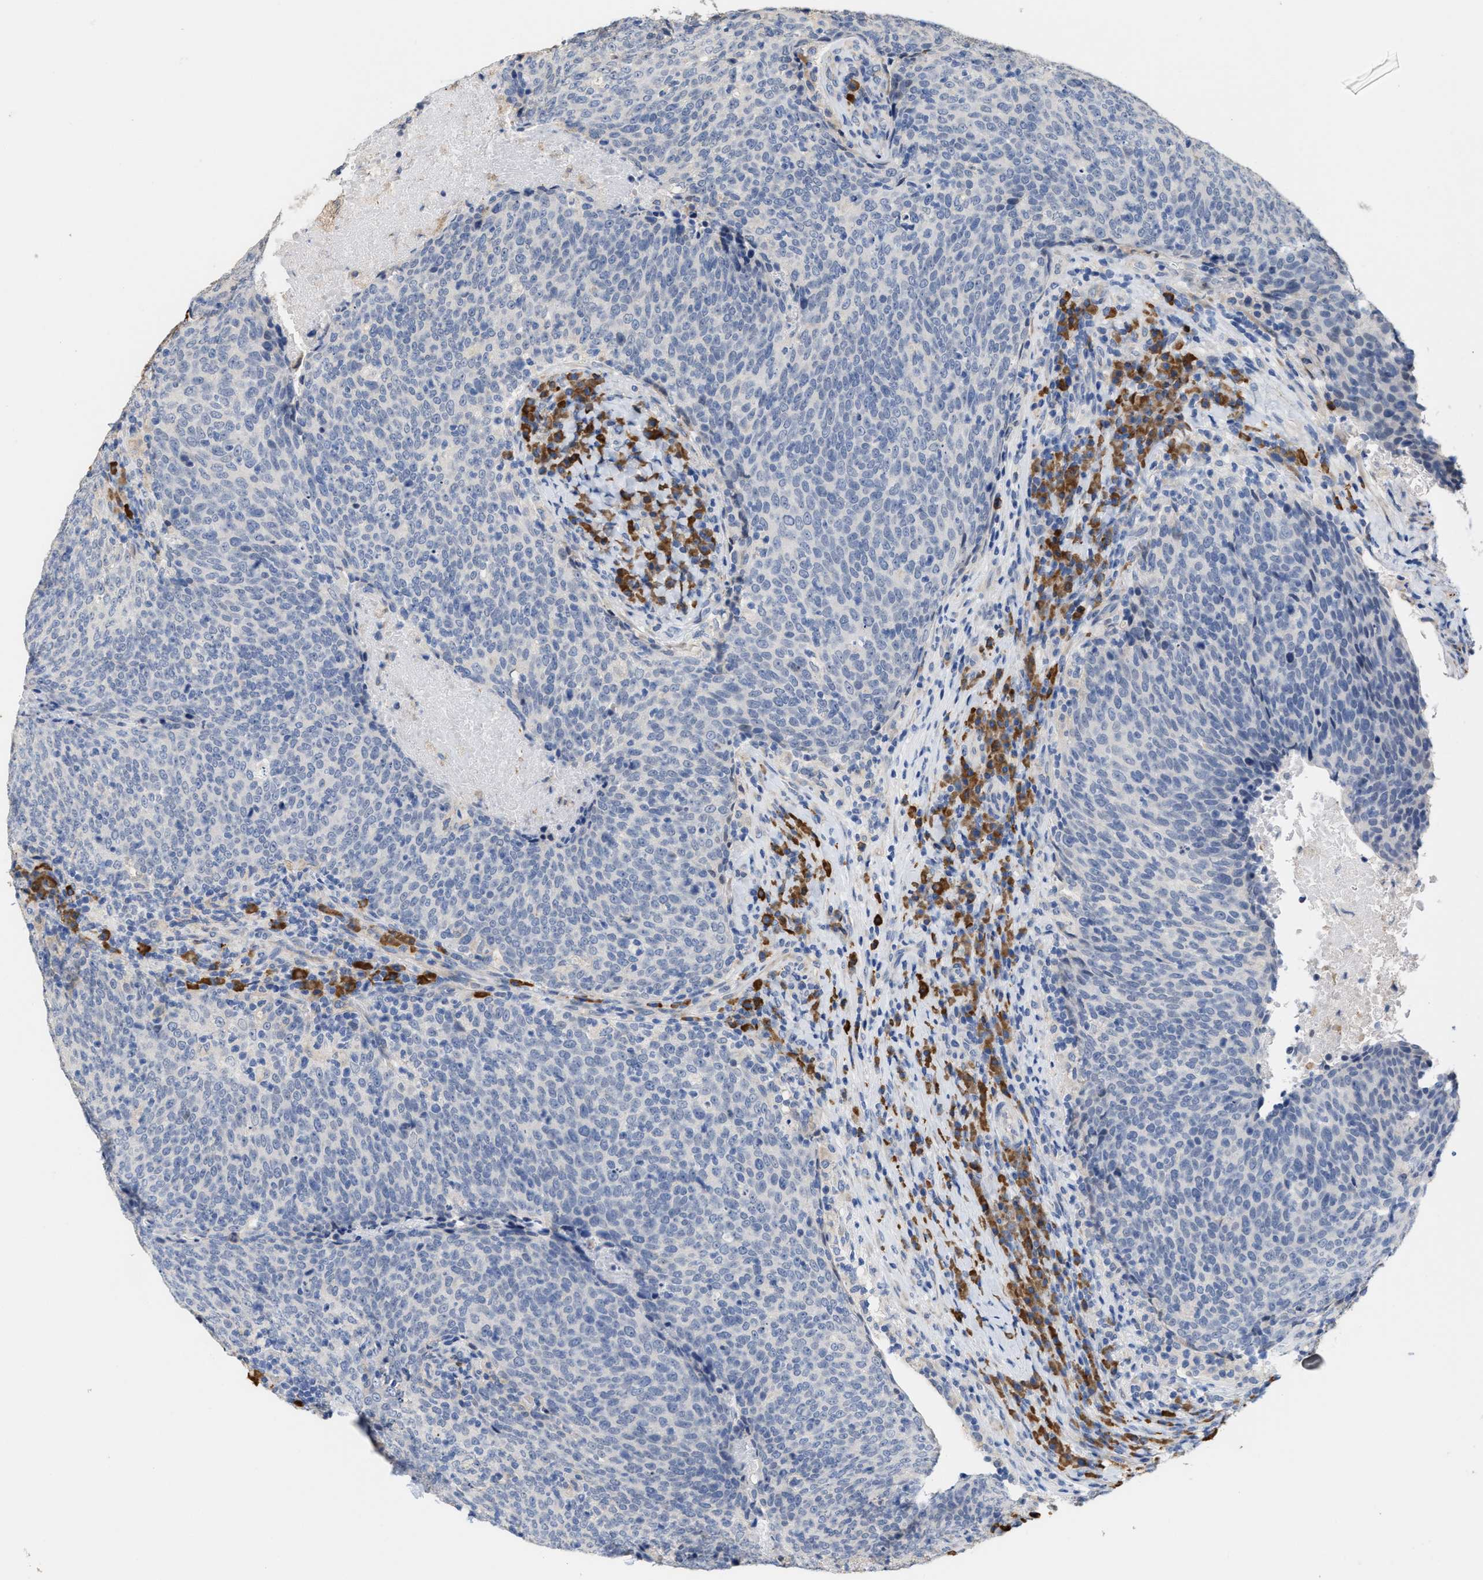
{"staining": {"intensity": "negative", "quantity": "none", "location": "none"}, "tissue": "head and neck cancer", "cell_type": "Tumor cells", "image_type": "cancer", "snomed": [{"axis": "morphology", "description": "Squamous cell carcinoma, NOS"}, {"axis": "morphology", "description": "Squamous cell carcinoma, metastatic, NOS"}, {"axis": "topography", "description": "Lymph node"}, {"axis": "topography", "description": "Head-Neck"}], "caption": "Immunohistochemistry (IHC) histopathology image of human head and neck squamous cell carcinoma stained for a protein (brown), which displays no positivity in tumor cells.", "gene": "RYR2", "patient": {"sex": "male", "age": 62}}